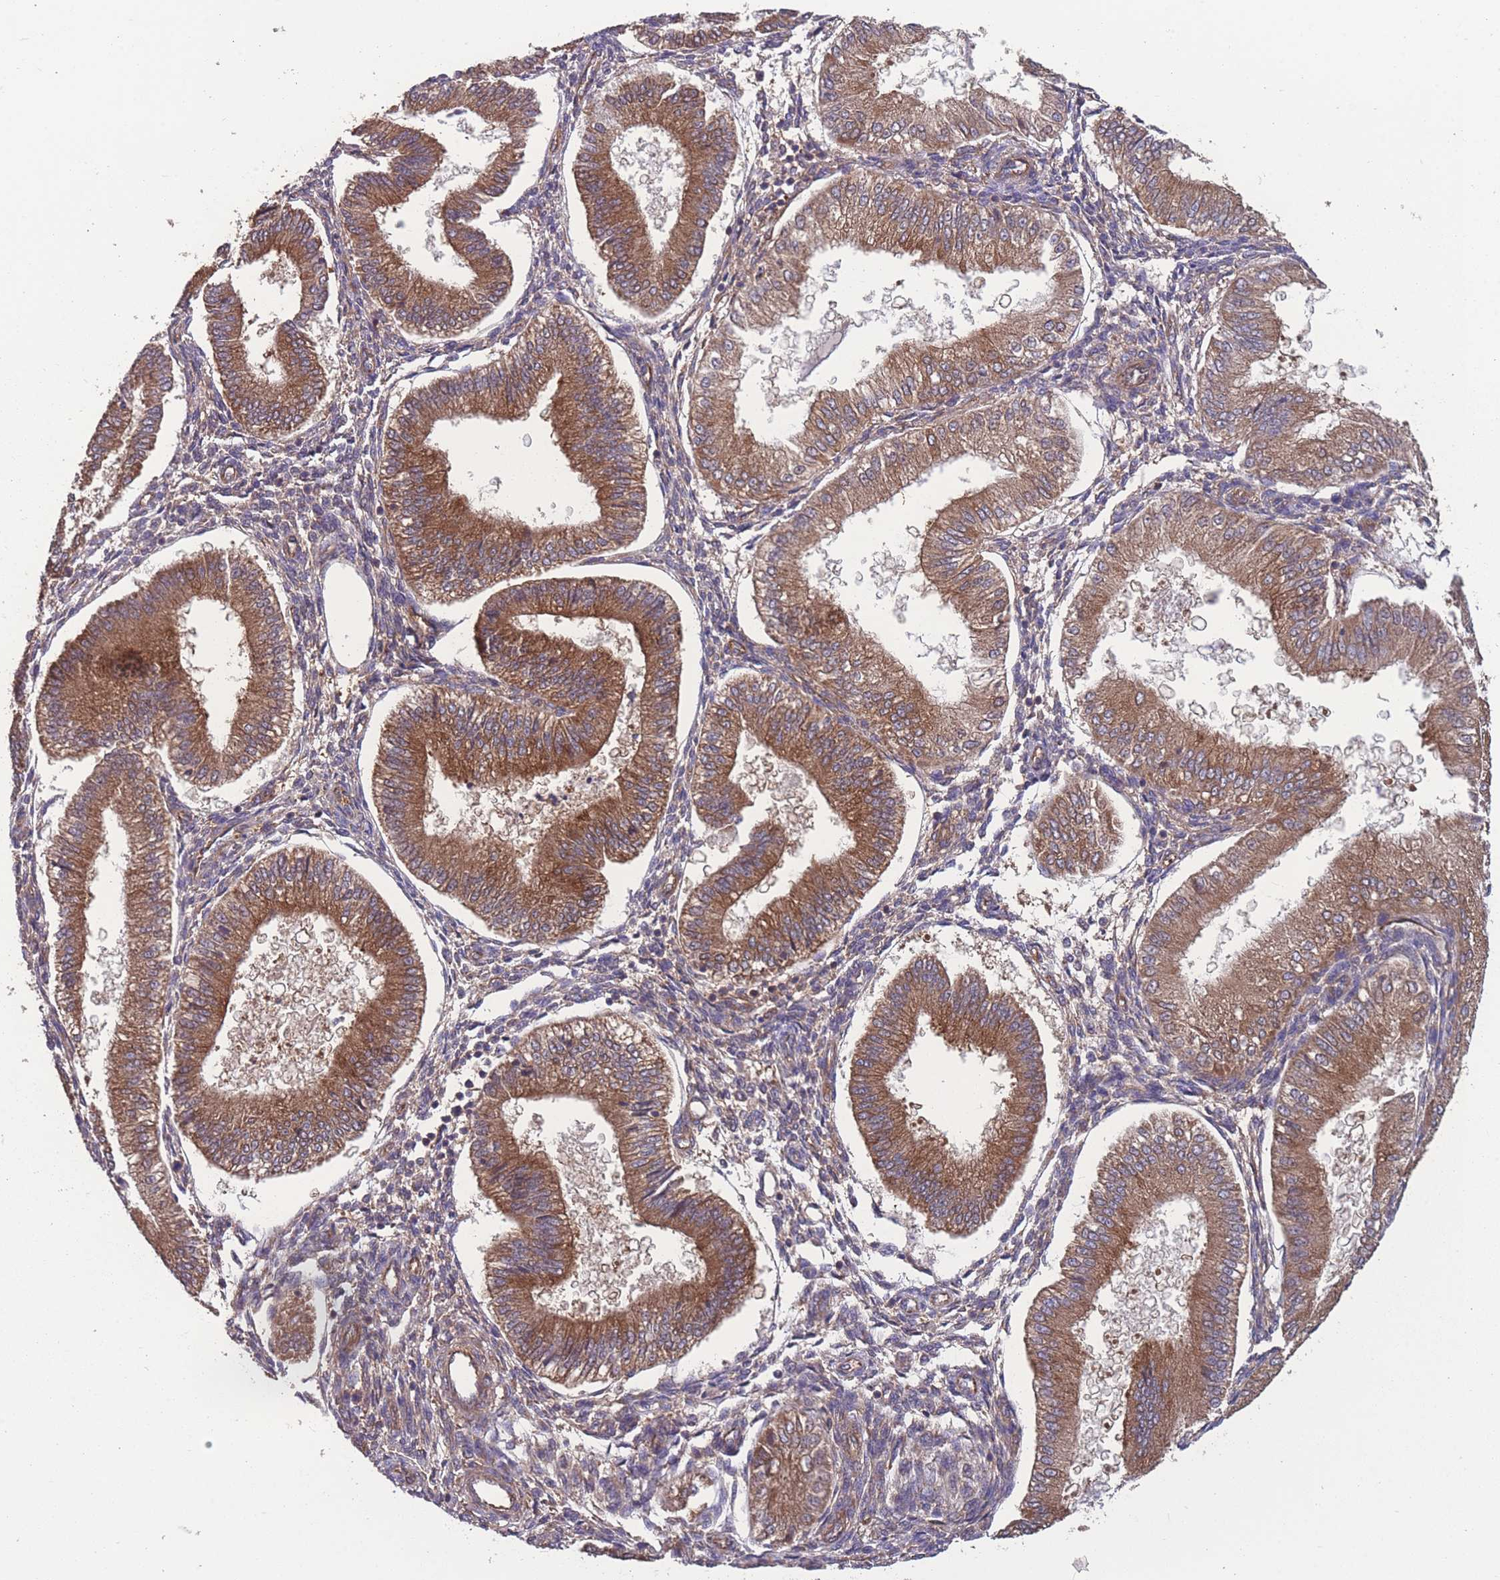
{"staining": {"intensity": "weak", "quantity": "25%-75%", "location": "cytoplasmic/membranous"}, "tissue": "endometrium", "cell_type": "Cells in endometrial stroma", "image_type": "normal", "snomed": [{"axis": "morphology", "description": "Normal tissue, NOS"}, {"axis": "topography", "description": "Endometrium"}], "caption": "Immunohistochemistry photomicrograph of benign endometrium: human endometrium stained using immunohistochemistry (IHC) shows low levels of weak protein expression localized specifically in the cytoplasmic/membranous of cells in endometrial stroma, appearing as a cytoplasmic/membranous brown color.", "gene": "ZPR1", "patient": {"sex": "female", "age": 39}}